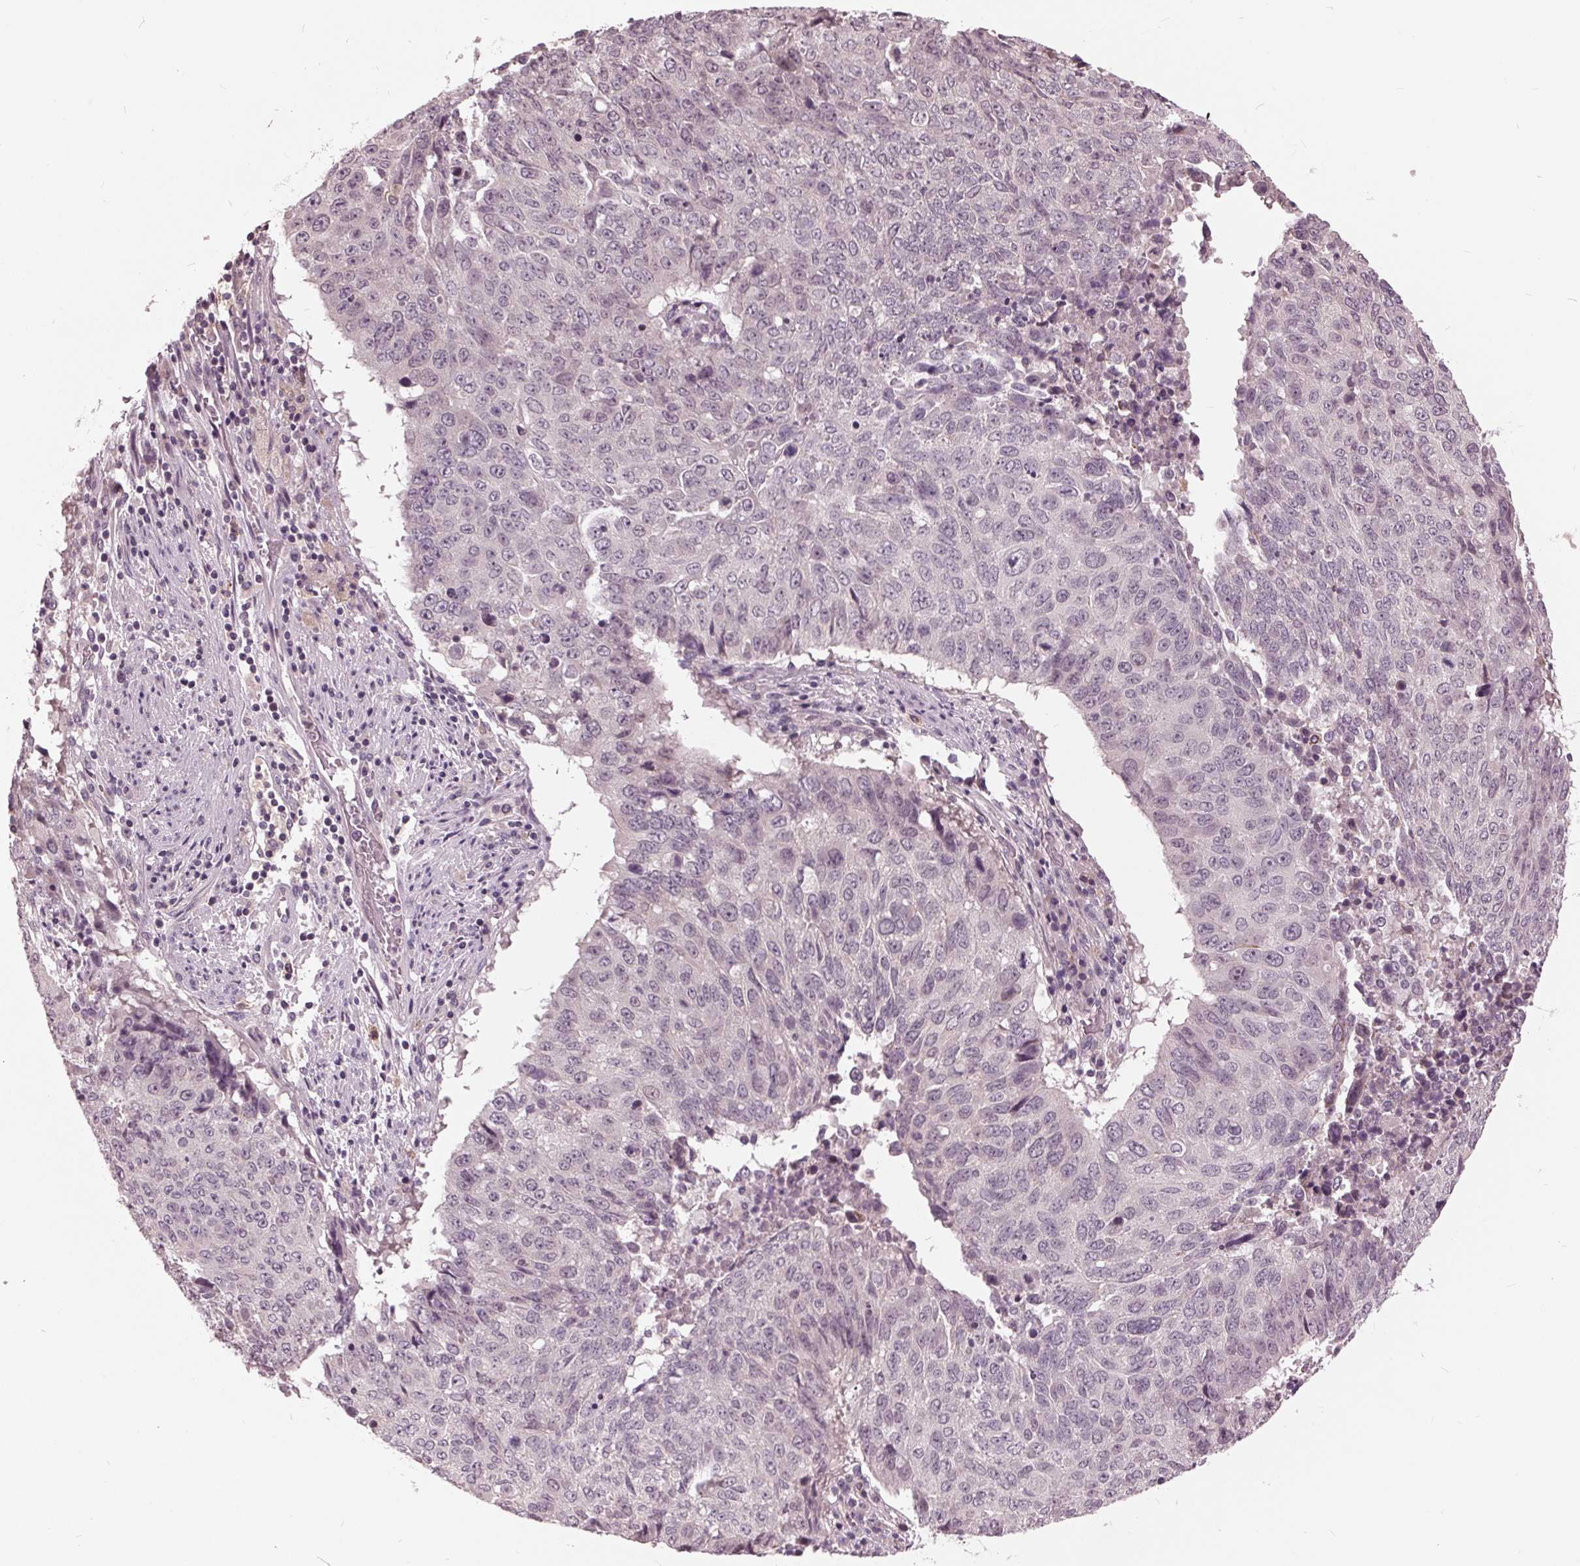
{"staining": {"intensity": "negative", "quantity": "none", "location": "none"}, "tissue": "lung cancer", "cell_type": "Tumor cells", "image_type": "cancer", "snomed": [{"axis": "morphology", "description": "Normal tissue, NOS"}, {"axis": "morphology", "description": "Squamous cell carcinoma, NOS"}, {"axis": "topography", "description": "Bronchus"}, {"axis": "topography", "description": "Lung"}], "caption": "DAB (3,3'-diaminobenzidine) immunohistochemical staining of human lung cancer (squamous cell carcinoma) displays no significant positivity in tumor cells.", "gene": "SIGLEC6", "patient": {"sex": "male", "age": 64}}